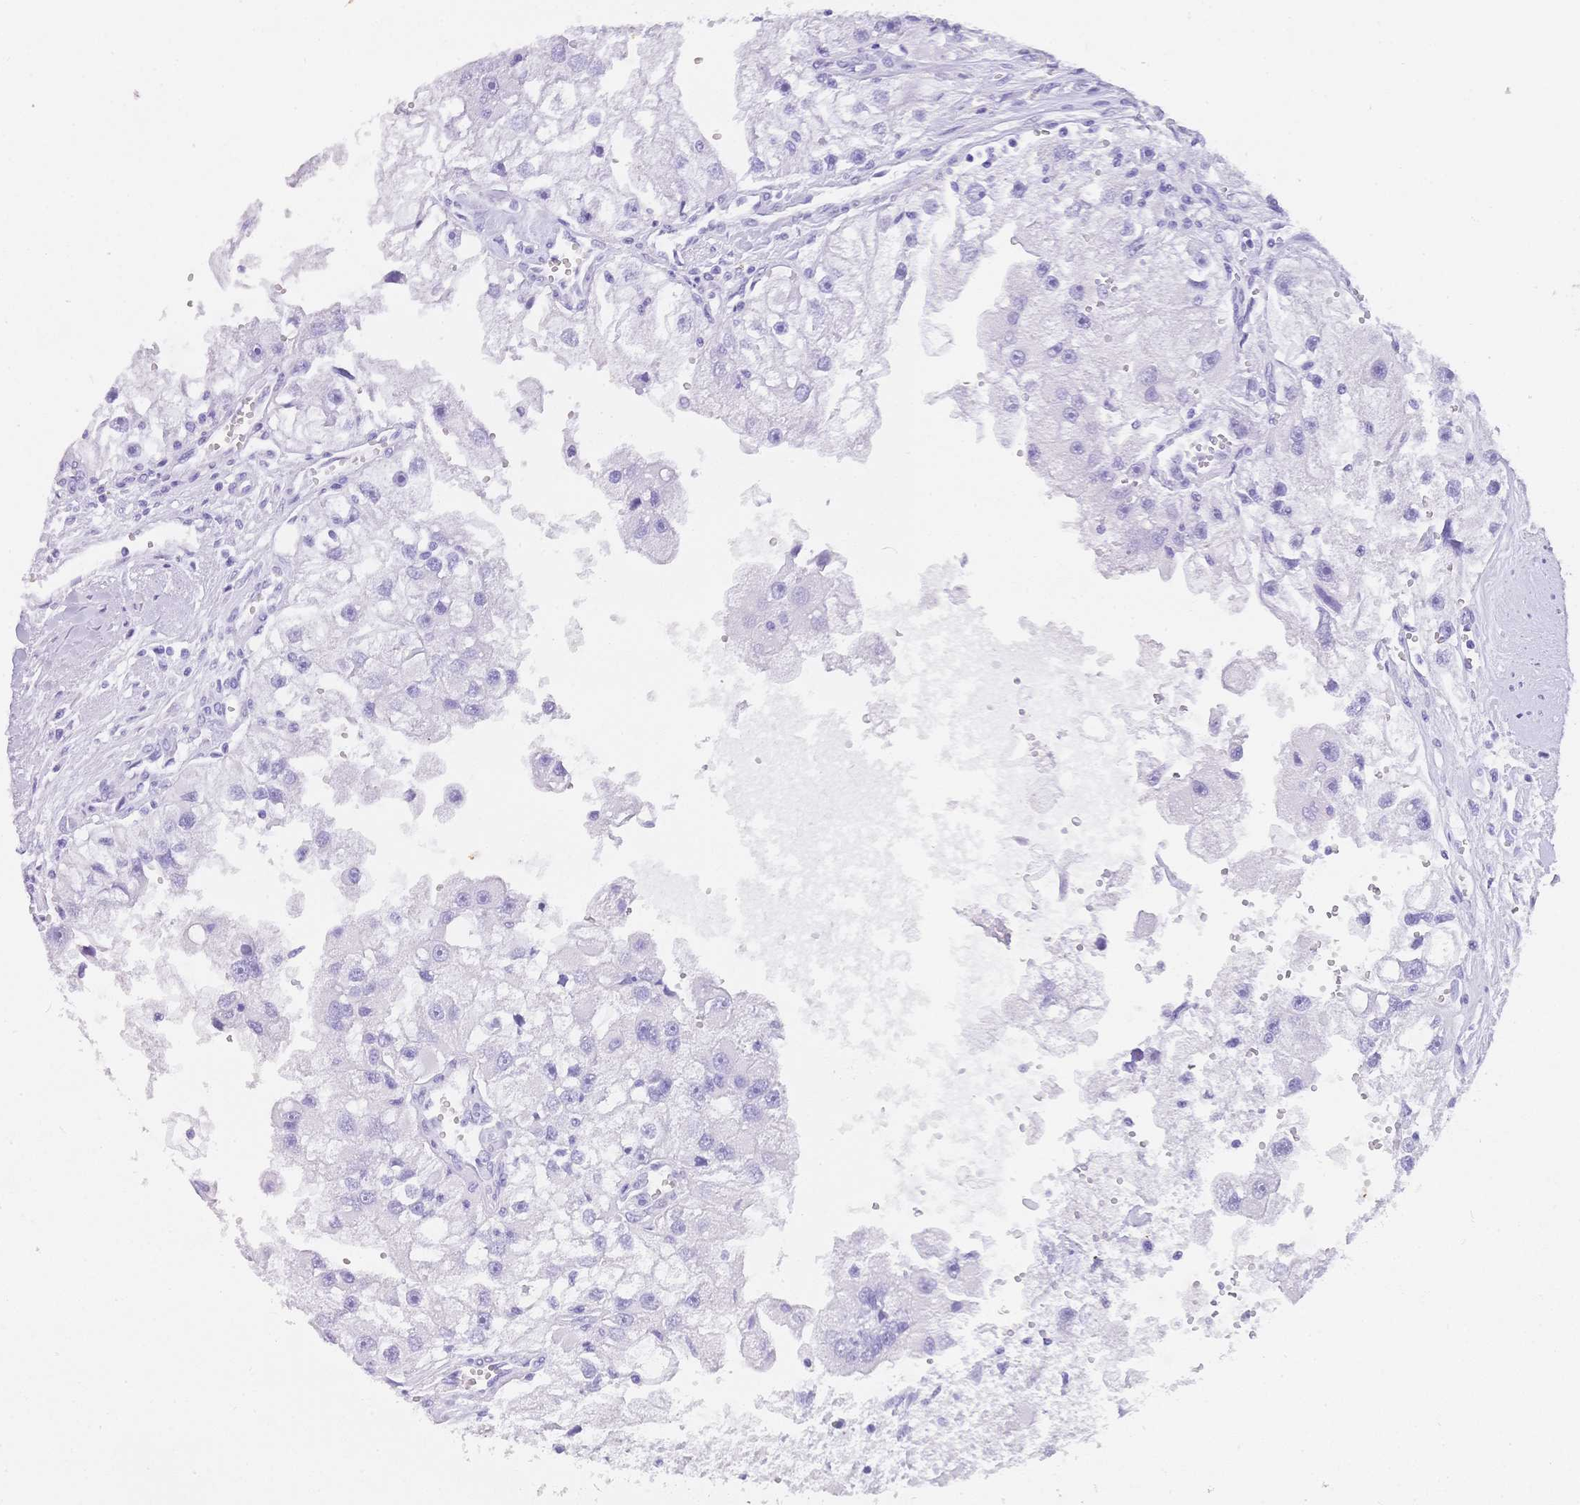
{"staining": {"intensity": "negative", "quantity": "none", "location": "none"}, "tissue": "renal cancer", "cell_type": "Tumor cells", "image_type": "cancer", "snomed": [{"axis": "morphology", "description": "Adenocarcinoma, NOS"}, {"axis": "topography", "description": "Kidney"}], "caption": "There is no significant staining in tumor cells of renal cancer.", "gene": "MUC21", "patient": {"sex": "male", "age": 63}}